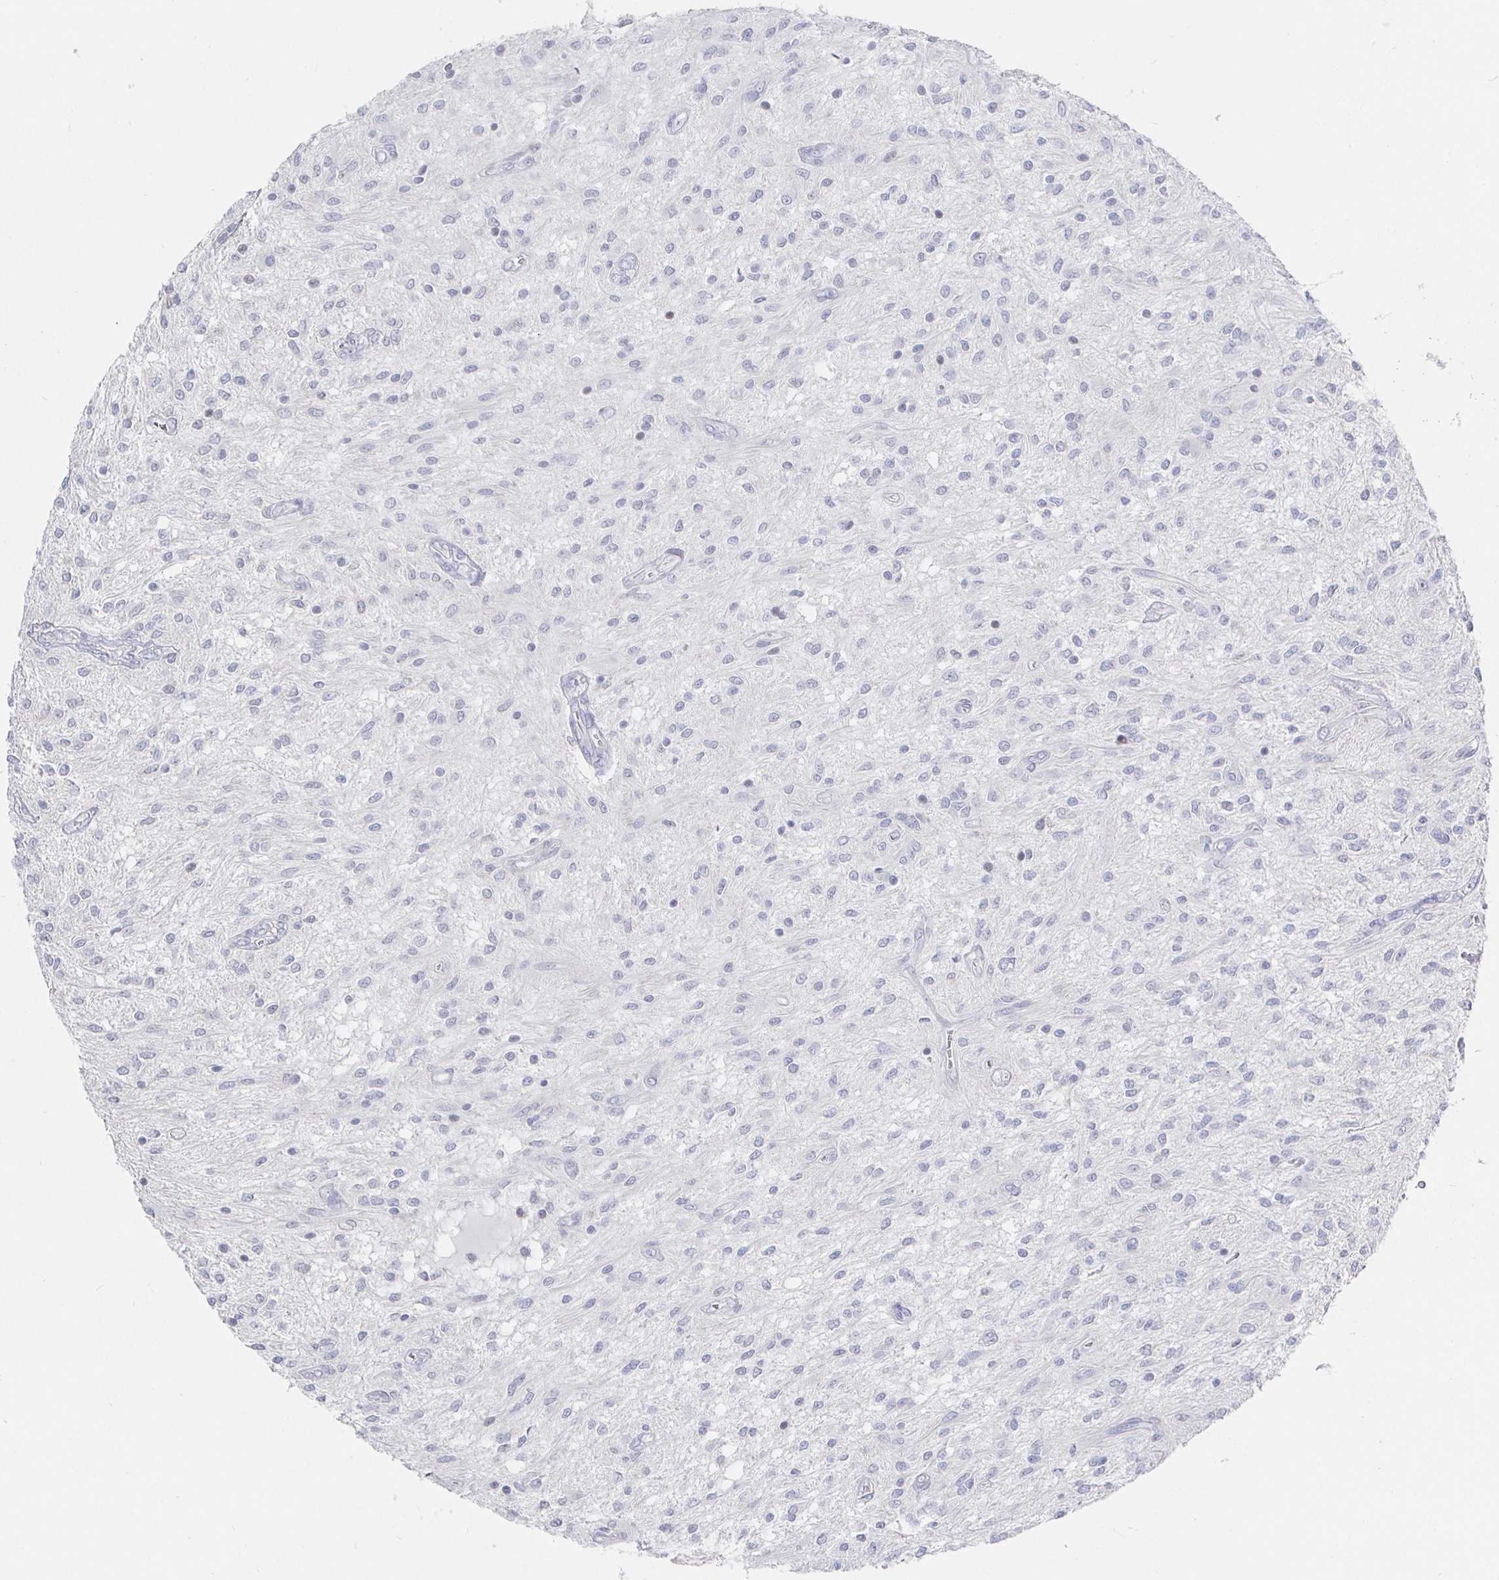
{"staining": {"intensity": "negative", "quantity": "none", "location": "none"}, "tissue": "glioma", "cell_type": "Tumor cells", "image_type": "cancer", "snomed": [{"axis": "morphology", "description": "Glioma, malignant, Low grade"}, {"axis": "topography", "description": "Cerebellum"}], "caption": "This is an immunohistochemistry histopathology image of human glioma. There is no positivity in tumor cells.", "gene": "LRRC23", "patient": {"sex": "female", "age": 14}}